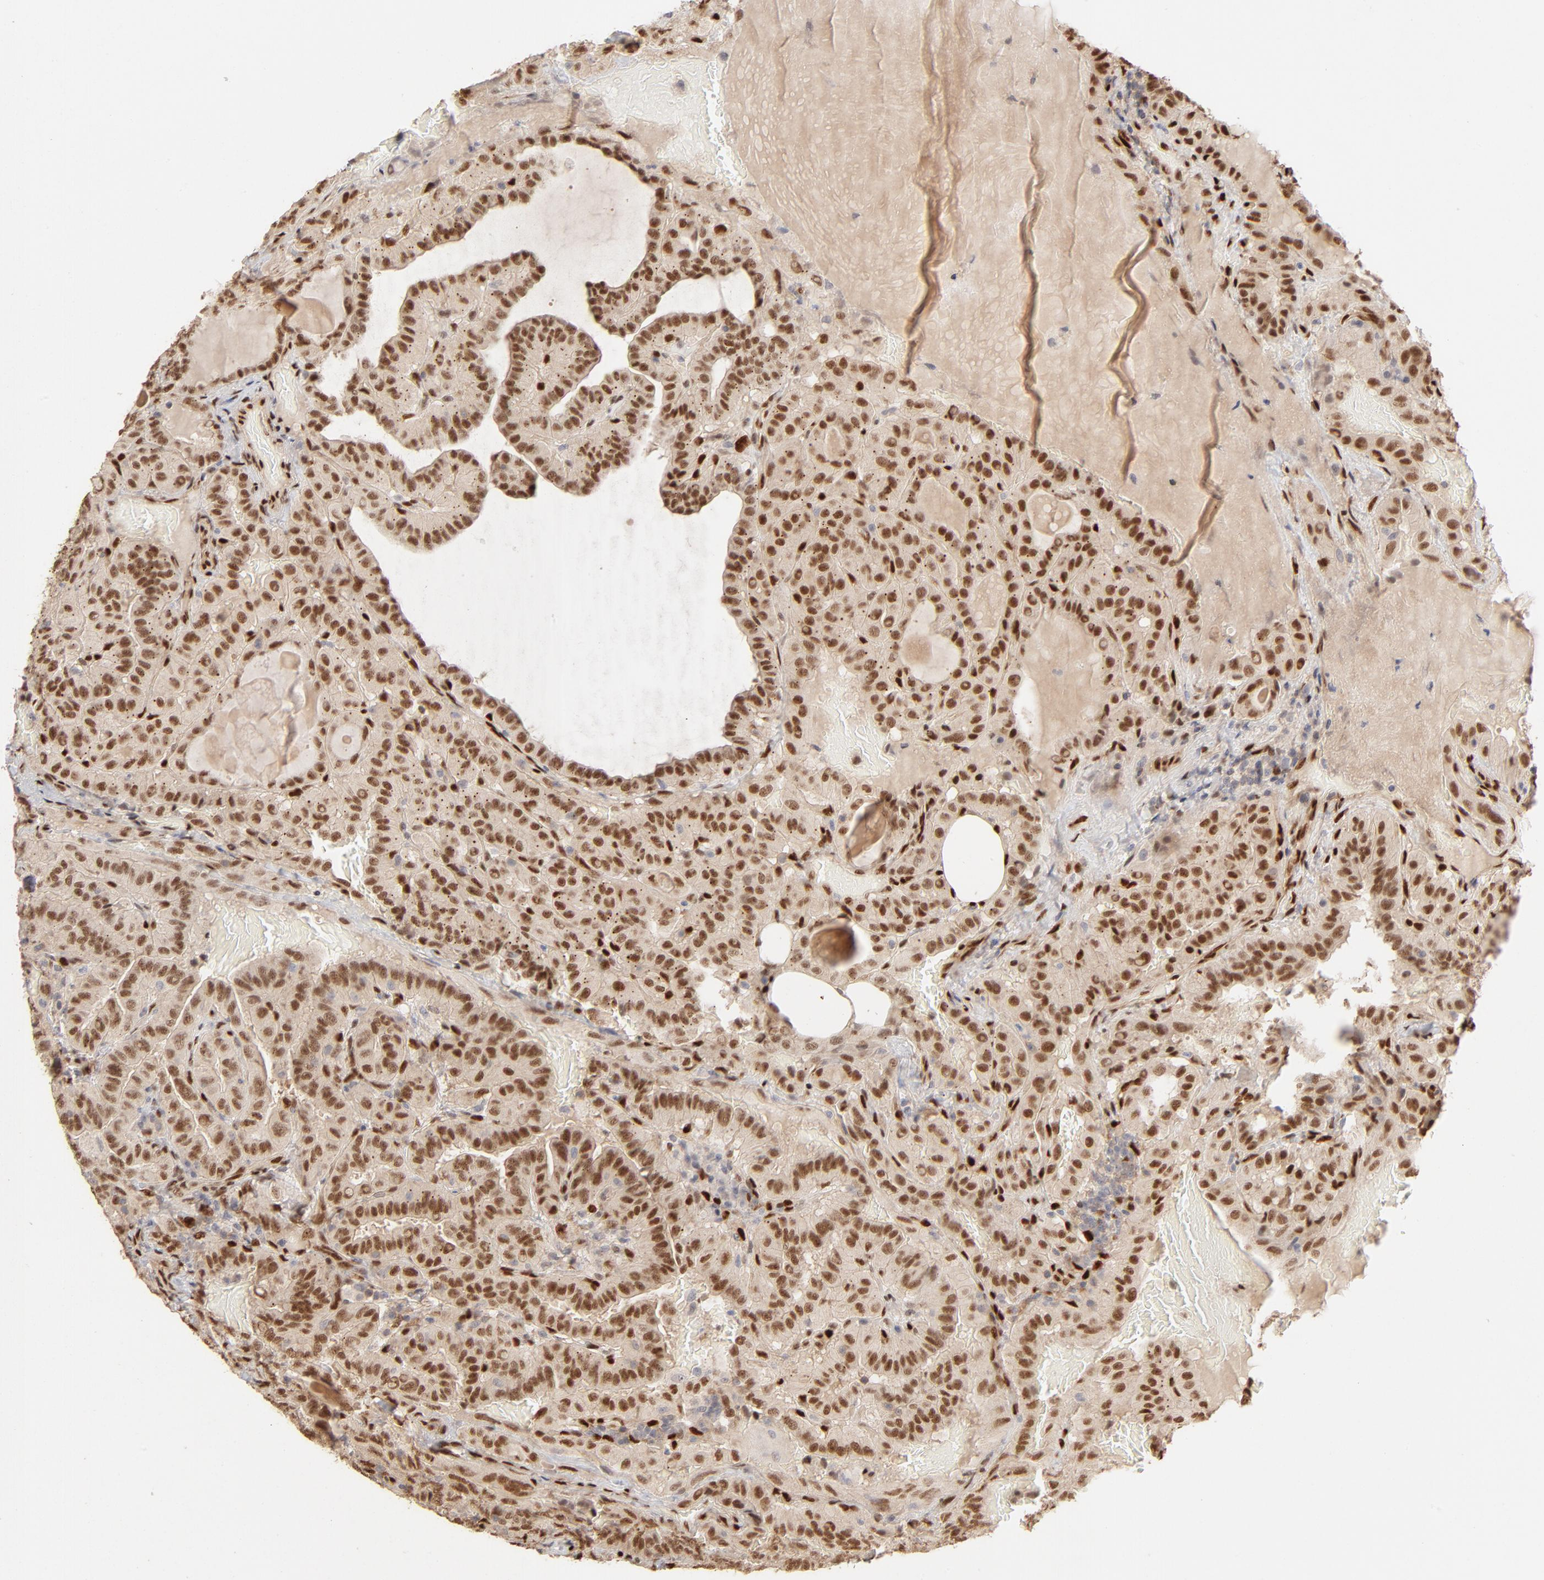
{"staining": {"intensity": "moderate", "quantity": ">75%", "location": "nuclear"}, "tissue": "thyroid cancer", "cell_type": "Tumor cells", "image_type": "cancer", "snomed": [{"axis": "morphology", "description": "Papillary adenocarcinoma, NOS"}, {"axis": "topography", "description": "Thyroid gland"}], "caption": "Immunohistochemical staining of human thyroid papillary adenocarcinoma demonstrates moderate nuclear protein positivity in approximately >75% of tumor cells.", "gene": "NFIB", "patient": {"sex": "male", "age": 77}}